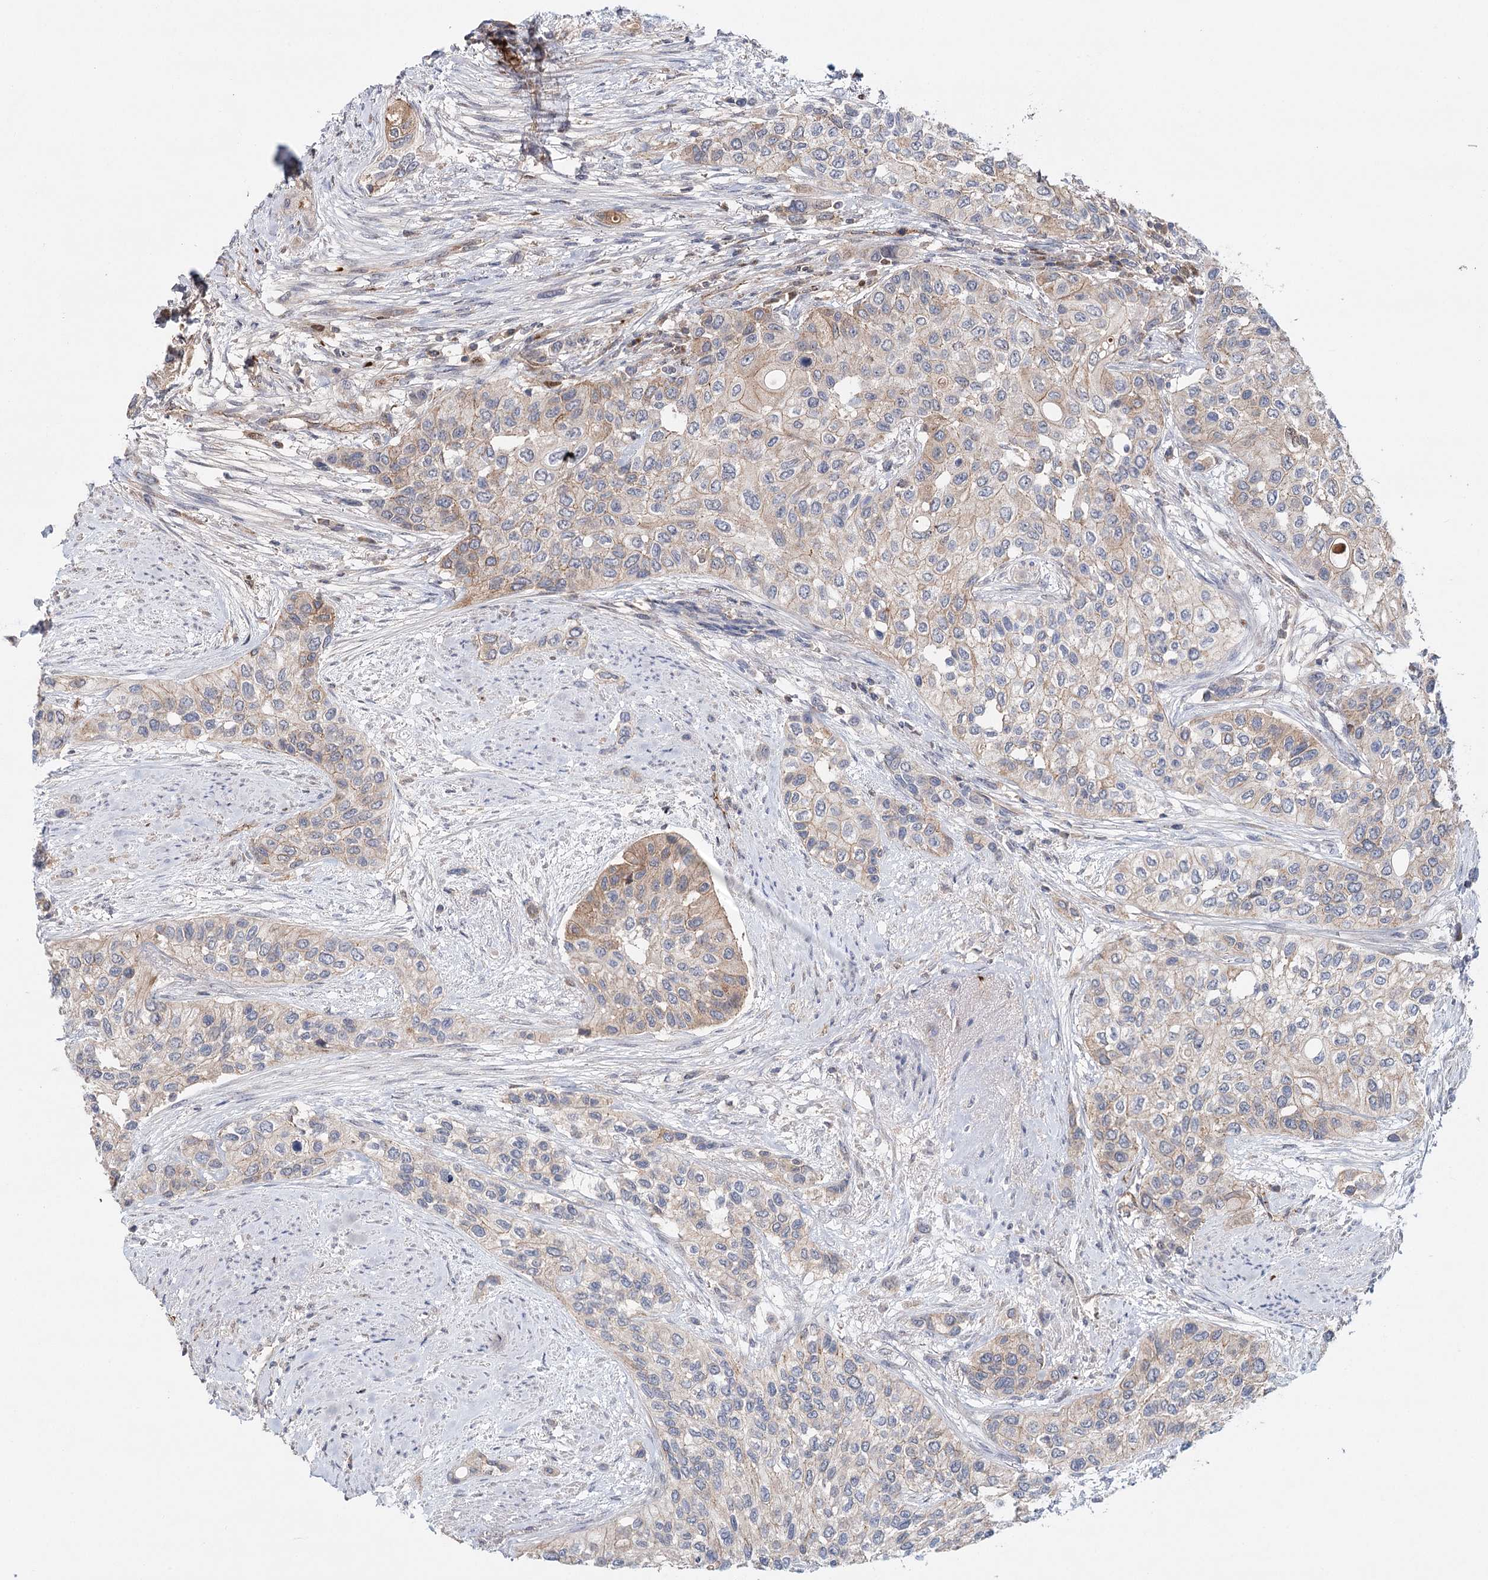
{"staining": {"intensity": "weak", "quantity": "<25%", "location": "cytoplasmic/membranous"}, "tissue": "urothelial cancer", "cell_type": "Tumor cells", "image_type": "cancer", "snomed": [{"axis": "morphology", "description": "Normal tissue, NOS"}, {"axis": "morphology", "description": "Urothelial carcinoma, High grade"}, {"axis": "topography", "description": "Vascular tissue"}, {"axis": "topography", "description": "Urinary bladder"}], "caption": "This is a photomicrograph of IHC staining of urothelial cancer, which shows no positivity in tumor cells. The staining is performed using DAB (3,3'-diaminobenzidine) brown chromogen with nuclei counter-stained in using hematoxylin.", "gene": "PKP4", "patient": {"sex": "female", "age": 56}}